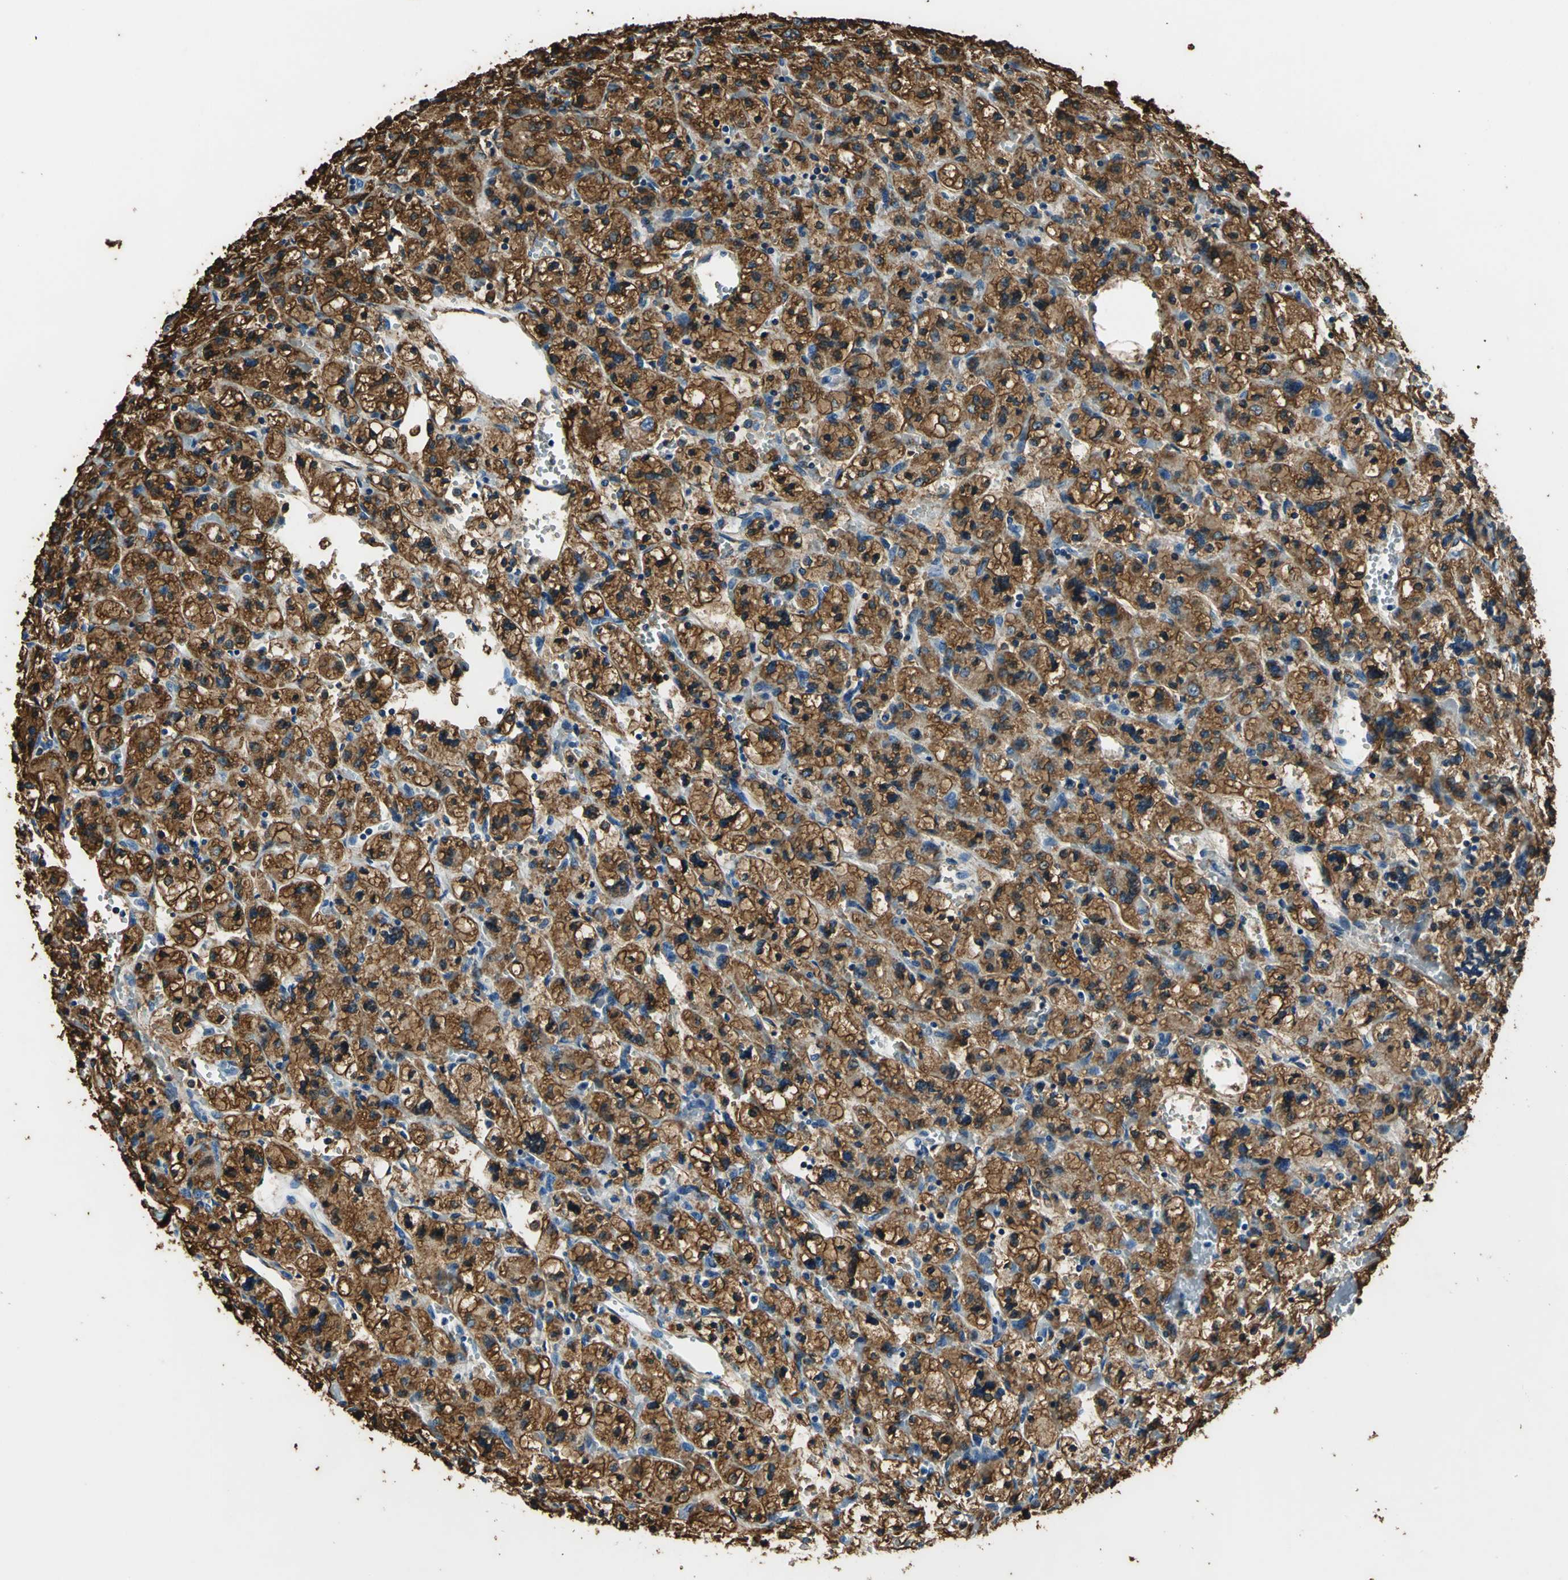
{"staining": {"intensity": "strong", "quantity": ">75%", "location": "cytoplasmic/membranous"}, "tissue": "renal cancer", "cell_type": "Tumor cells", "image_type": "cancer", "snomed": [{"axis": "morphology", "description": "Adenocarcinoma, NOS"}, {"axis": "topography", "description": "Kidney"}], "caption": "Adenocarcinoma (renal) stained for a protein (brown) reveals strong cytoplasmic/membranous positive staining in approximately >75% of tumor cells.", "gene": "ANXA4", "patient": {"sex": "female", "age": 83}}